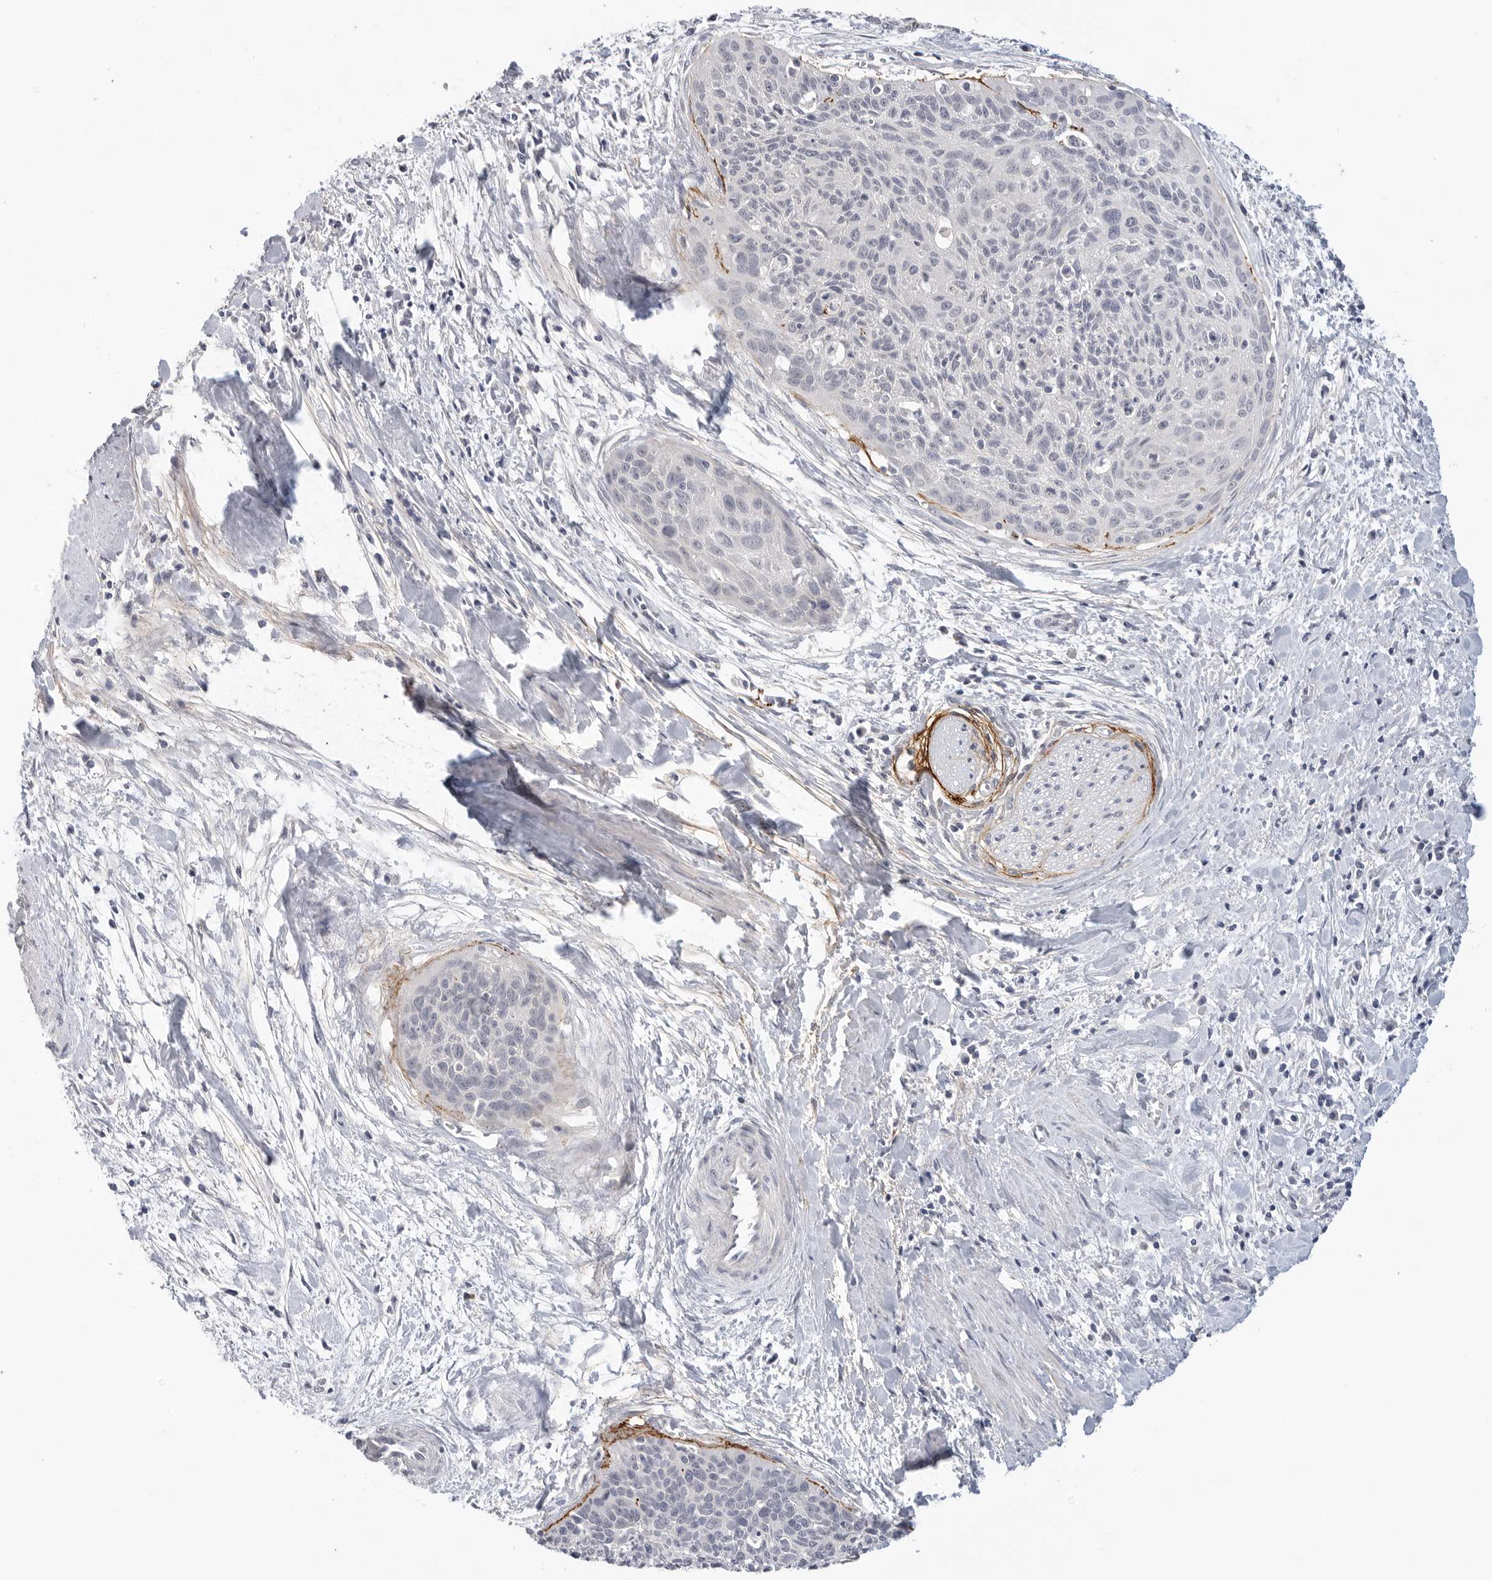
{"staining": {"intensity": "negative", "quantity": "none", "location": "none"}, "tissue": "cervical cancer", "cell_type": "Tumor cells", "image_type": "cancer", "snomed": [{"axis": "morphology", "description": "Squamous cell carcinoma, NOS"}, {"axis": "topography", "description": "Cervix"}], "caption": "There is no significant expression in tumor cells of cervical cancer (squamous cell carcinoma).", "gene": "FBN2", "patient": {"sex": "female", "age": 55}}